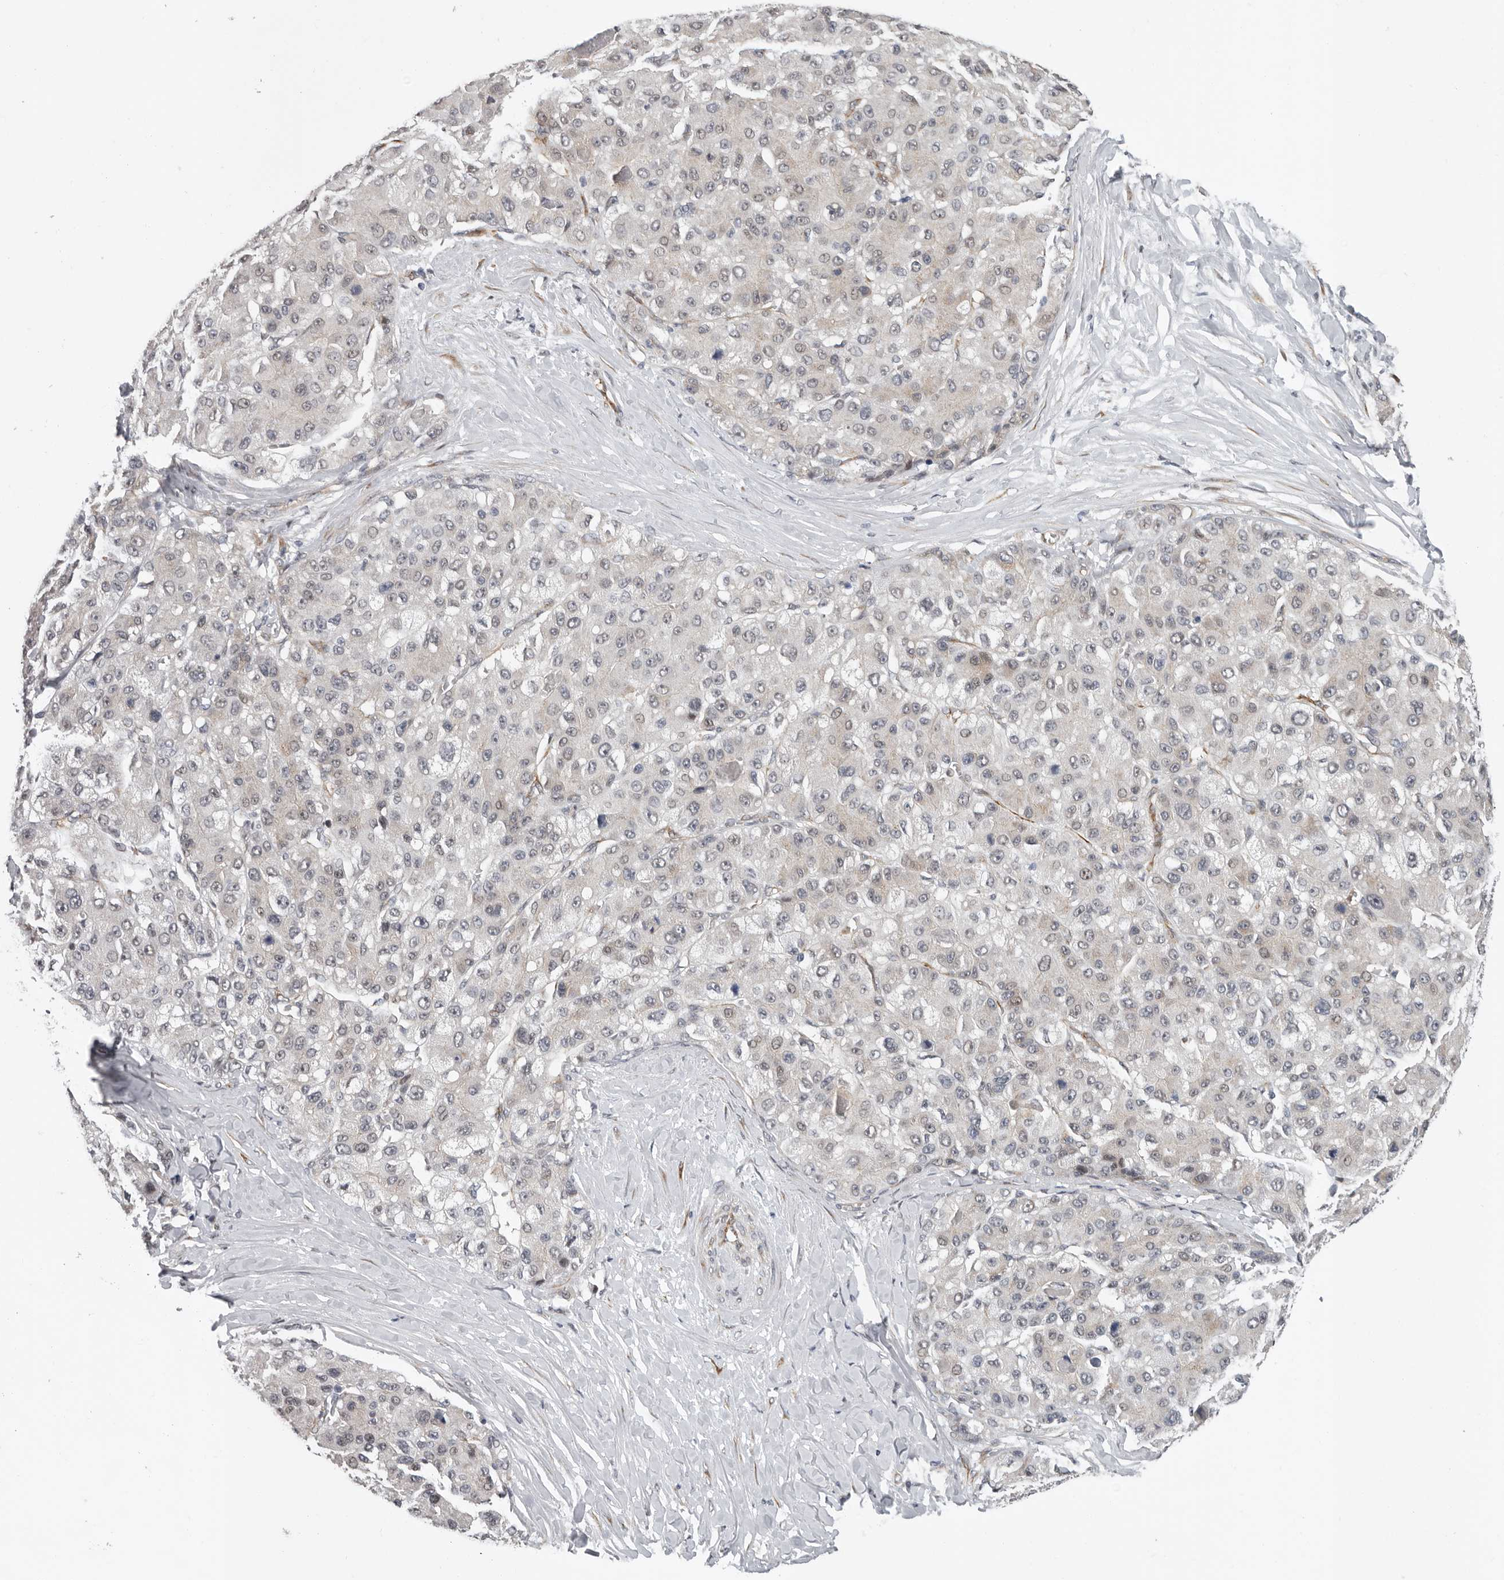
{"staining": {"intensity": "weak", "quantity": "<25%", "location": "nuclear"}, "tissue": "liver cancer", "cell_type": "Tumor cells", "image_type": "cancer", "snomed": [{"axis": "morphology", "description": "Carcinoma, Hepatocellular, NOS"}, {"axis": "topography", "description": "Liver"}], "caption": "Immunohistochemistry (IHC) micrograph of neoplastic tissue: human liver hepatocellular carcinoma stained with DAB (3,3'-diaminobenzidine) shows no significant protein staining in tumor cells.", "gene": "RALGPS2", "patient": {"sex": "male", "age": 80}}